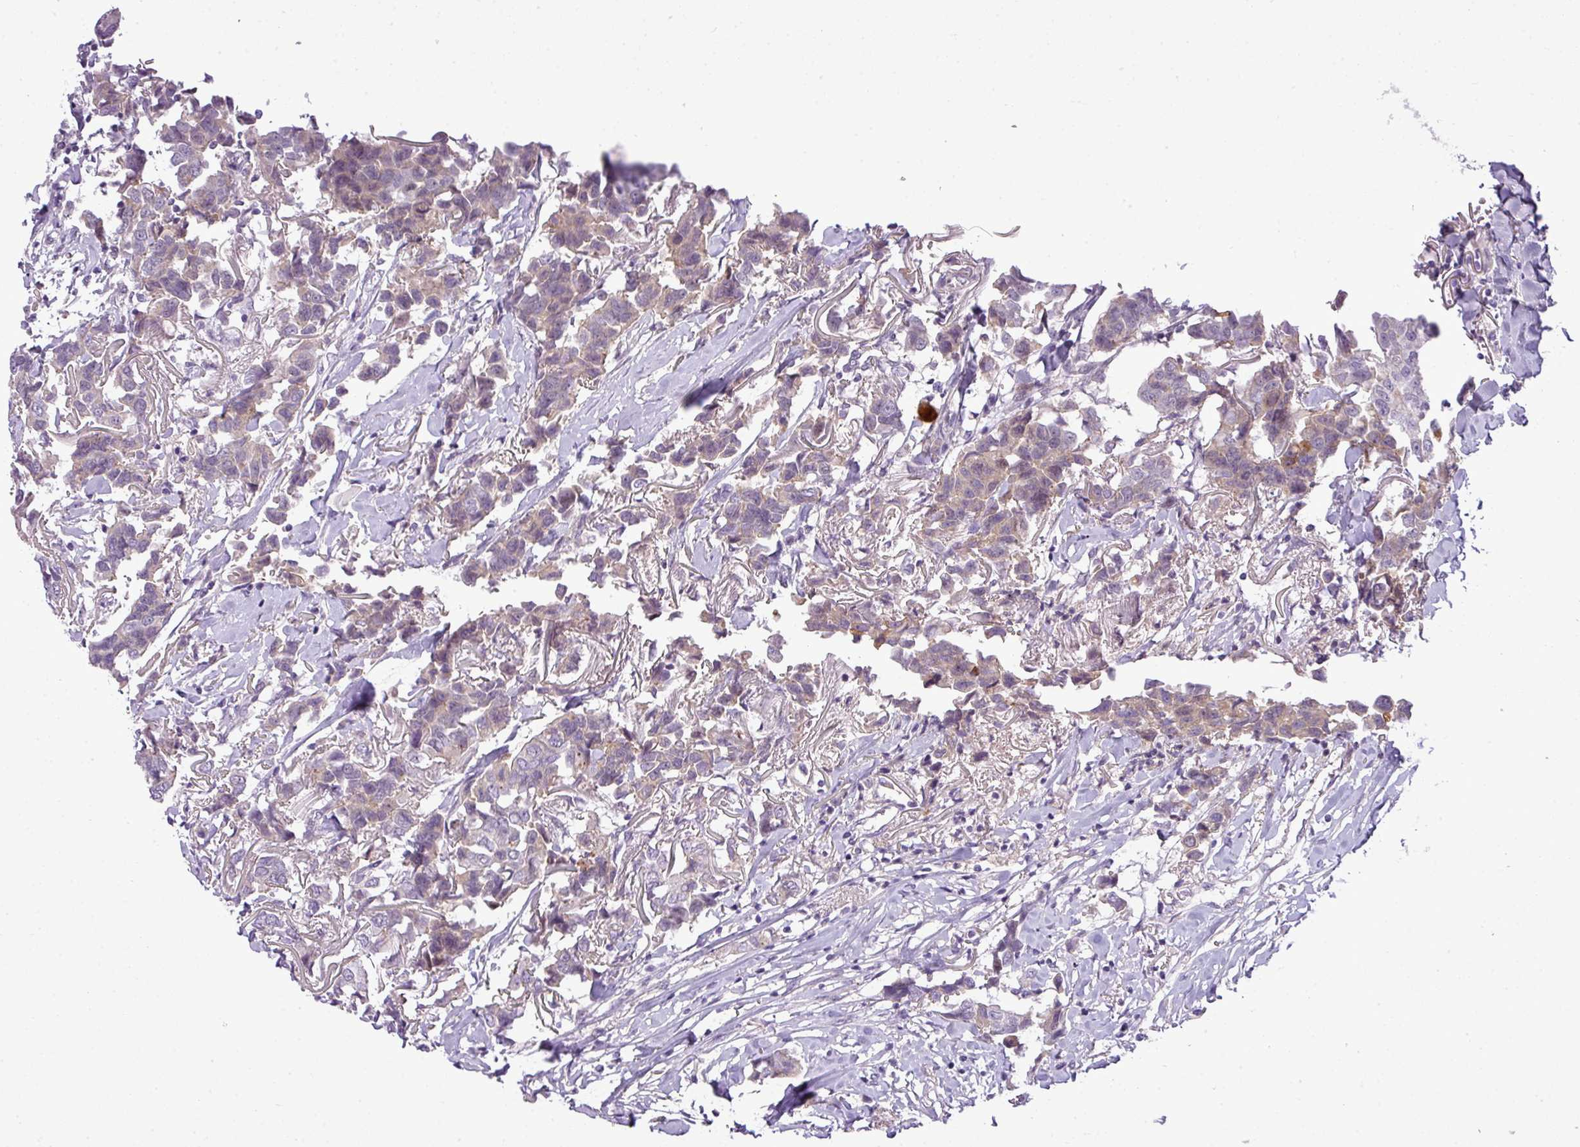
{"staining": {"intensity": "weak", "quantity": ">75%", "location": "cytoplasmic/membranous"}, "tissue": "breast cancer", "cell_type": "Tumor cells", "image_type": "cancer", "snomed": [{"axis": "morphology", "description": "Duct carcinoma"}, {"axis": "topography", "description": "Breast"}], "caption": "This is a micrograph of IHC staining of breast cancer (infiltrating ductal carcinoma), which shows weak staining in the cytoplasmic/membranous of tumor cells.", "gene": "C4B", "patient": {"sex": "female", "age": 80}}